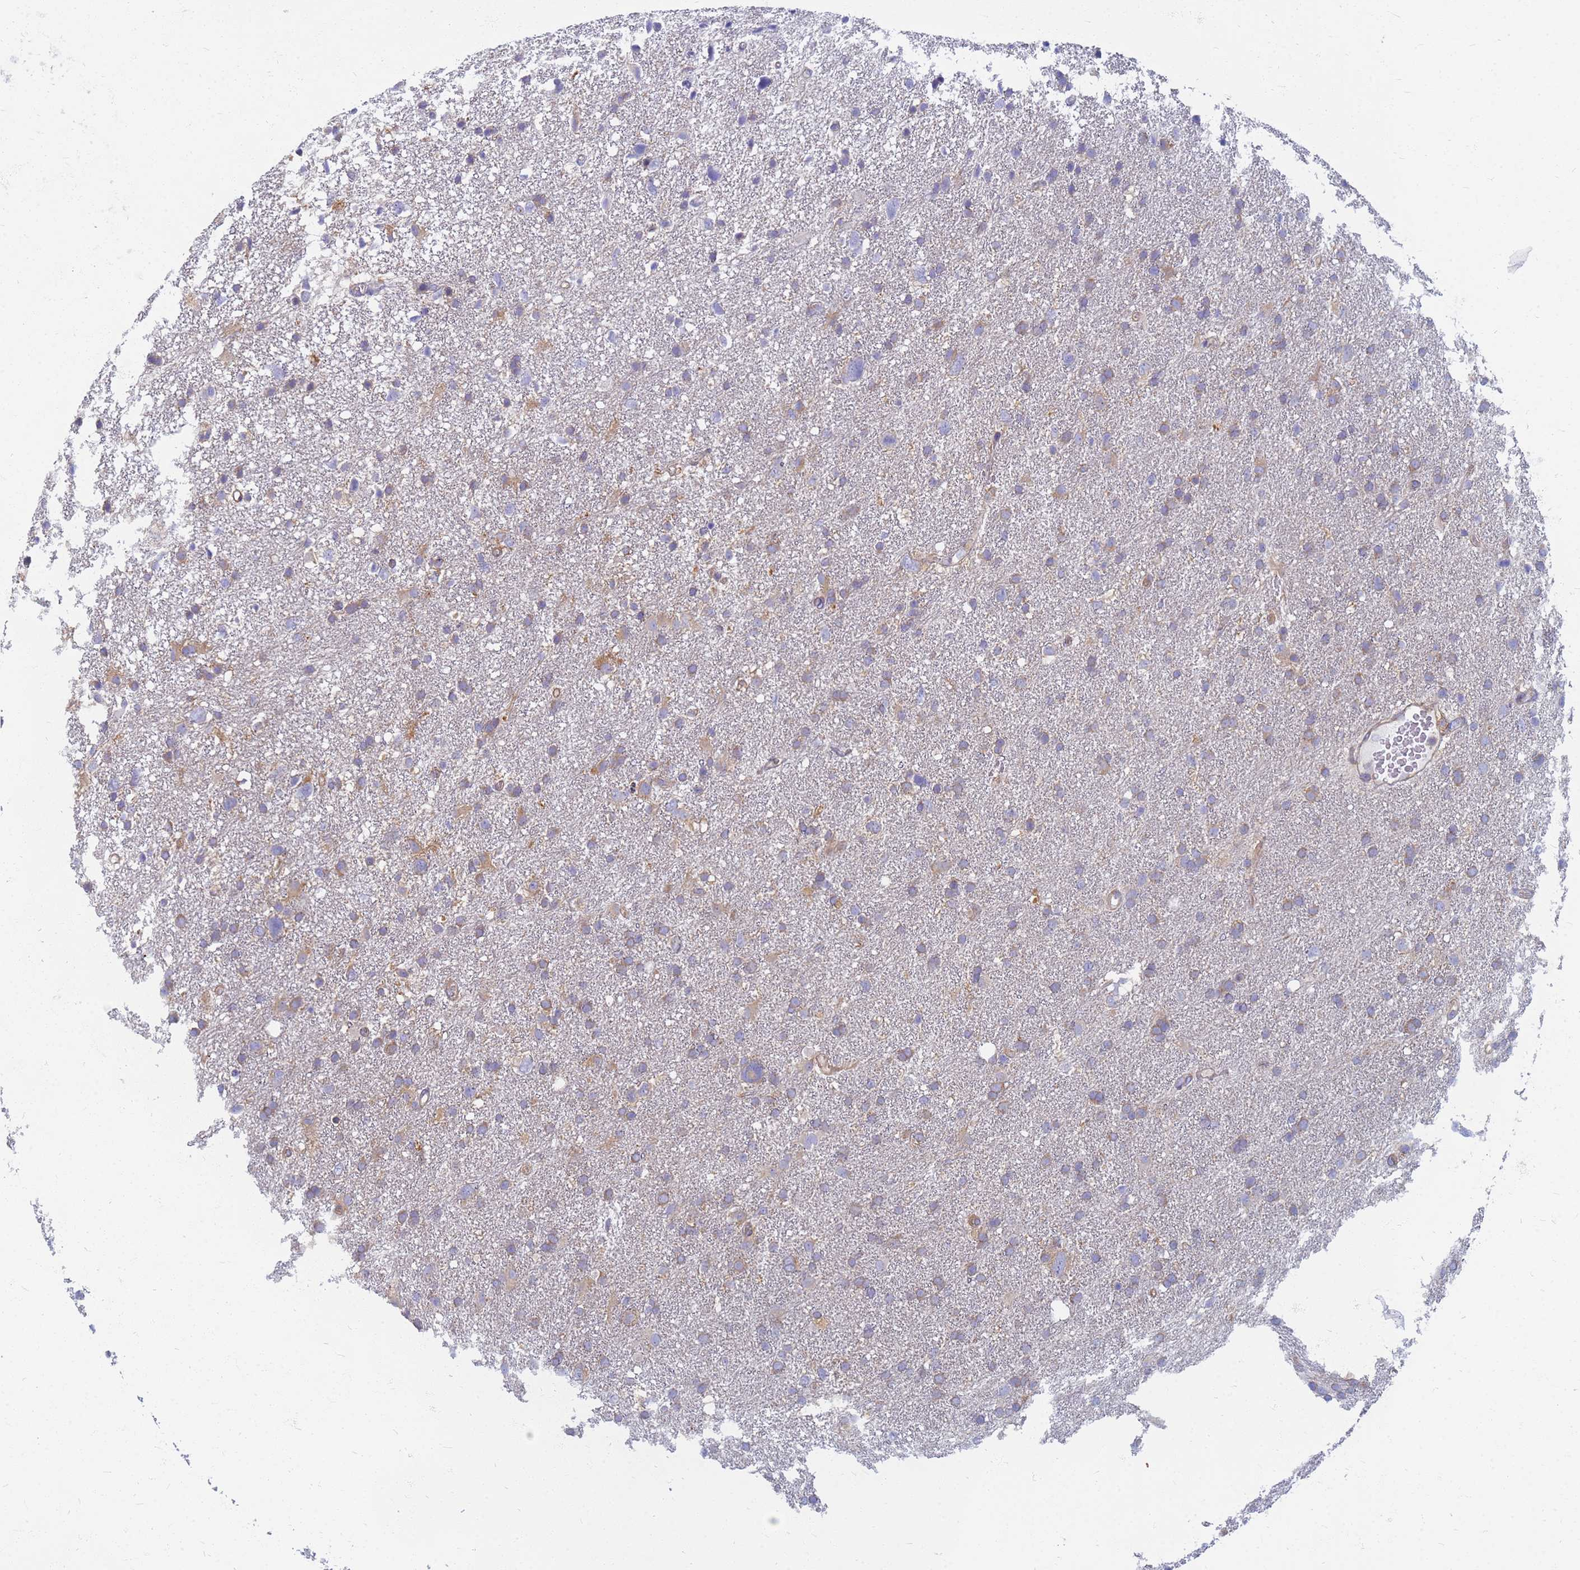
{"staining": {"intensity": "moderate", "quantity": "<25%", "location": "cytoplasmic/membranous"}, "tissue": "glioma", "cell_type": "Tumor cells", "image_type": "cancer", "snomed": [{"axis": "morphology", "description": "Glioma, malignant, High grade"}, {"axis": "topography", "description": "Brain"}], "caption": "The histopathology image demonstrates staining of glioma, revealing moderate cytoplasmic/membranous protein positivity (brown color) within tumor cells. The staining is performed using DAB brown chromogen to label protein expression. The nuclei are counter-stained blue using hematoxylin.", "gene": "EEA1", "patient": {"sex": "male", "age": 61}}